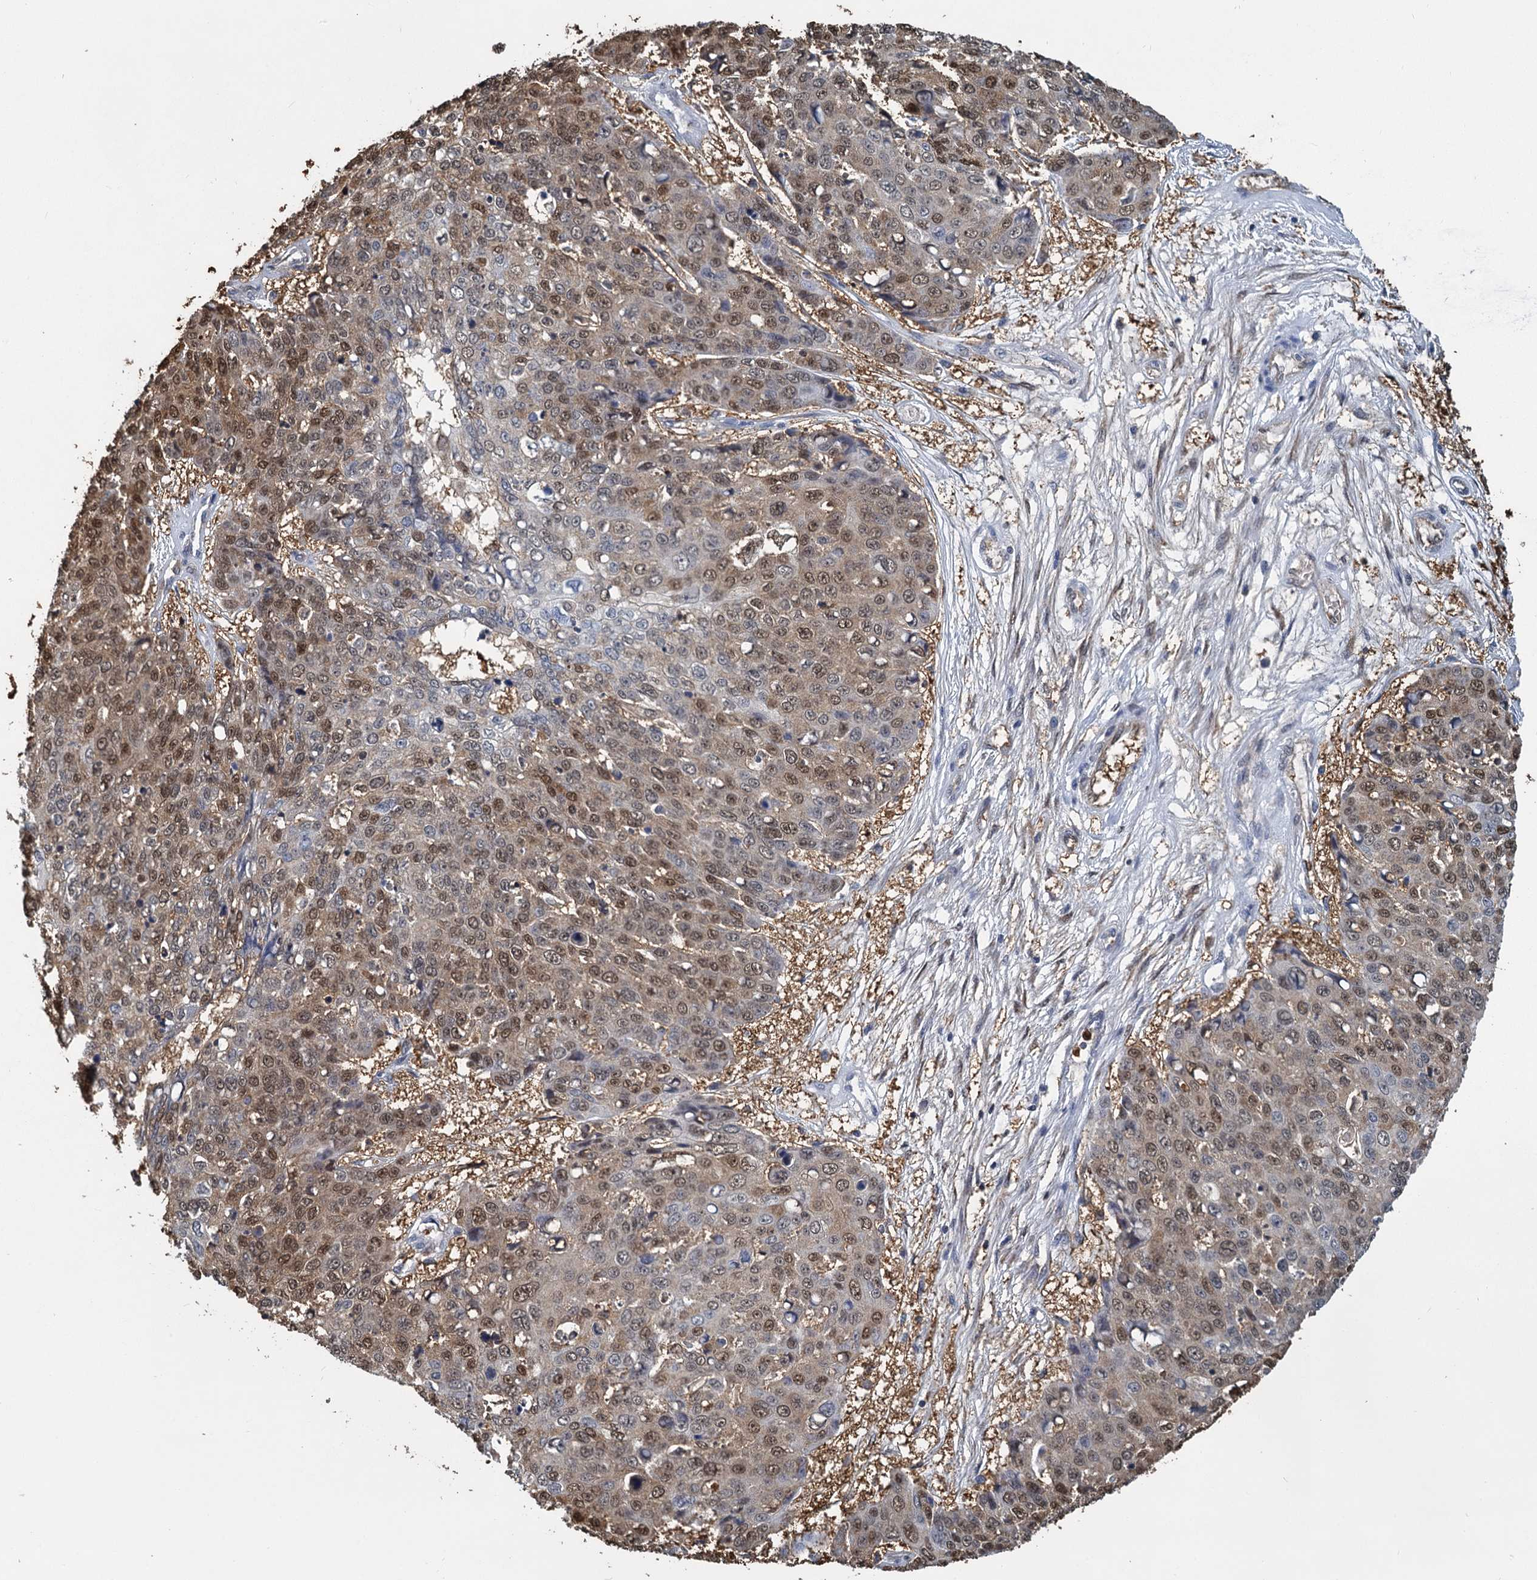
{"staining": {"intensity": "moderate", "quantity": "25%-75%", "location": "cytoplasmic/membranous,nuclear"}, "tissue": "skin cancer", "cell_type": "Tumor cells", "image_type": "cancer", "snomed": [{"axis": "morphology", "description": "Squamous cell carcinoma, NOS"}, {"axis": "topography", "description": "Skin"}], "caption": "Squamous cell carcinoma (skin) stained for a protein exhibits moderate cytoplasmic/membranous and nuclear positivity in tumor cells. The staining was performed using DAB (3,3'-diaminobenzidine) to visualize the protein expression in brown, while the nuclei were stained in blue with hematoxylin (Magnification: 20x).", "gene": "S100A6", "patient": {"sex": "male", "age": 71}}